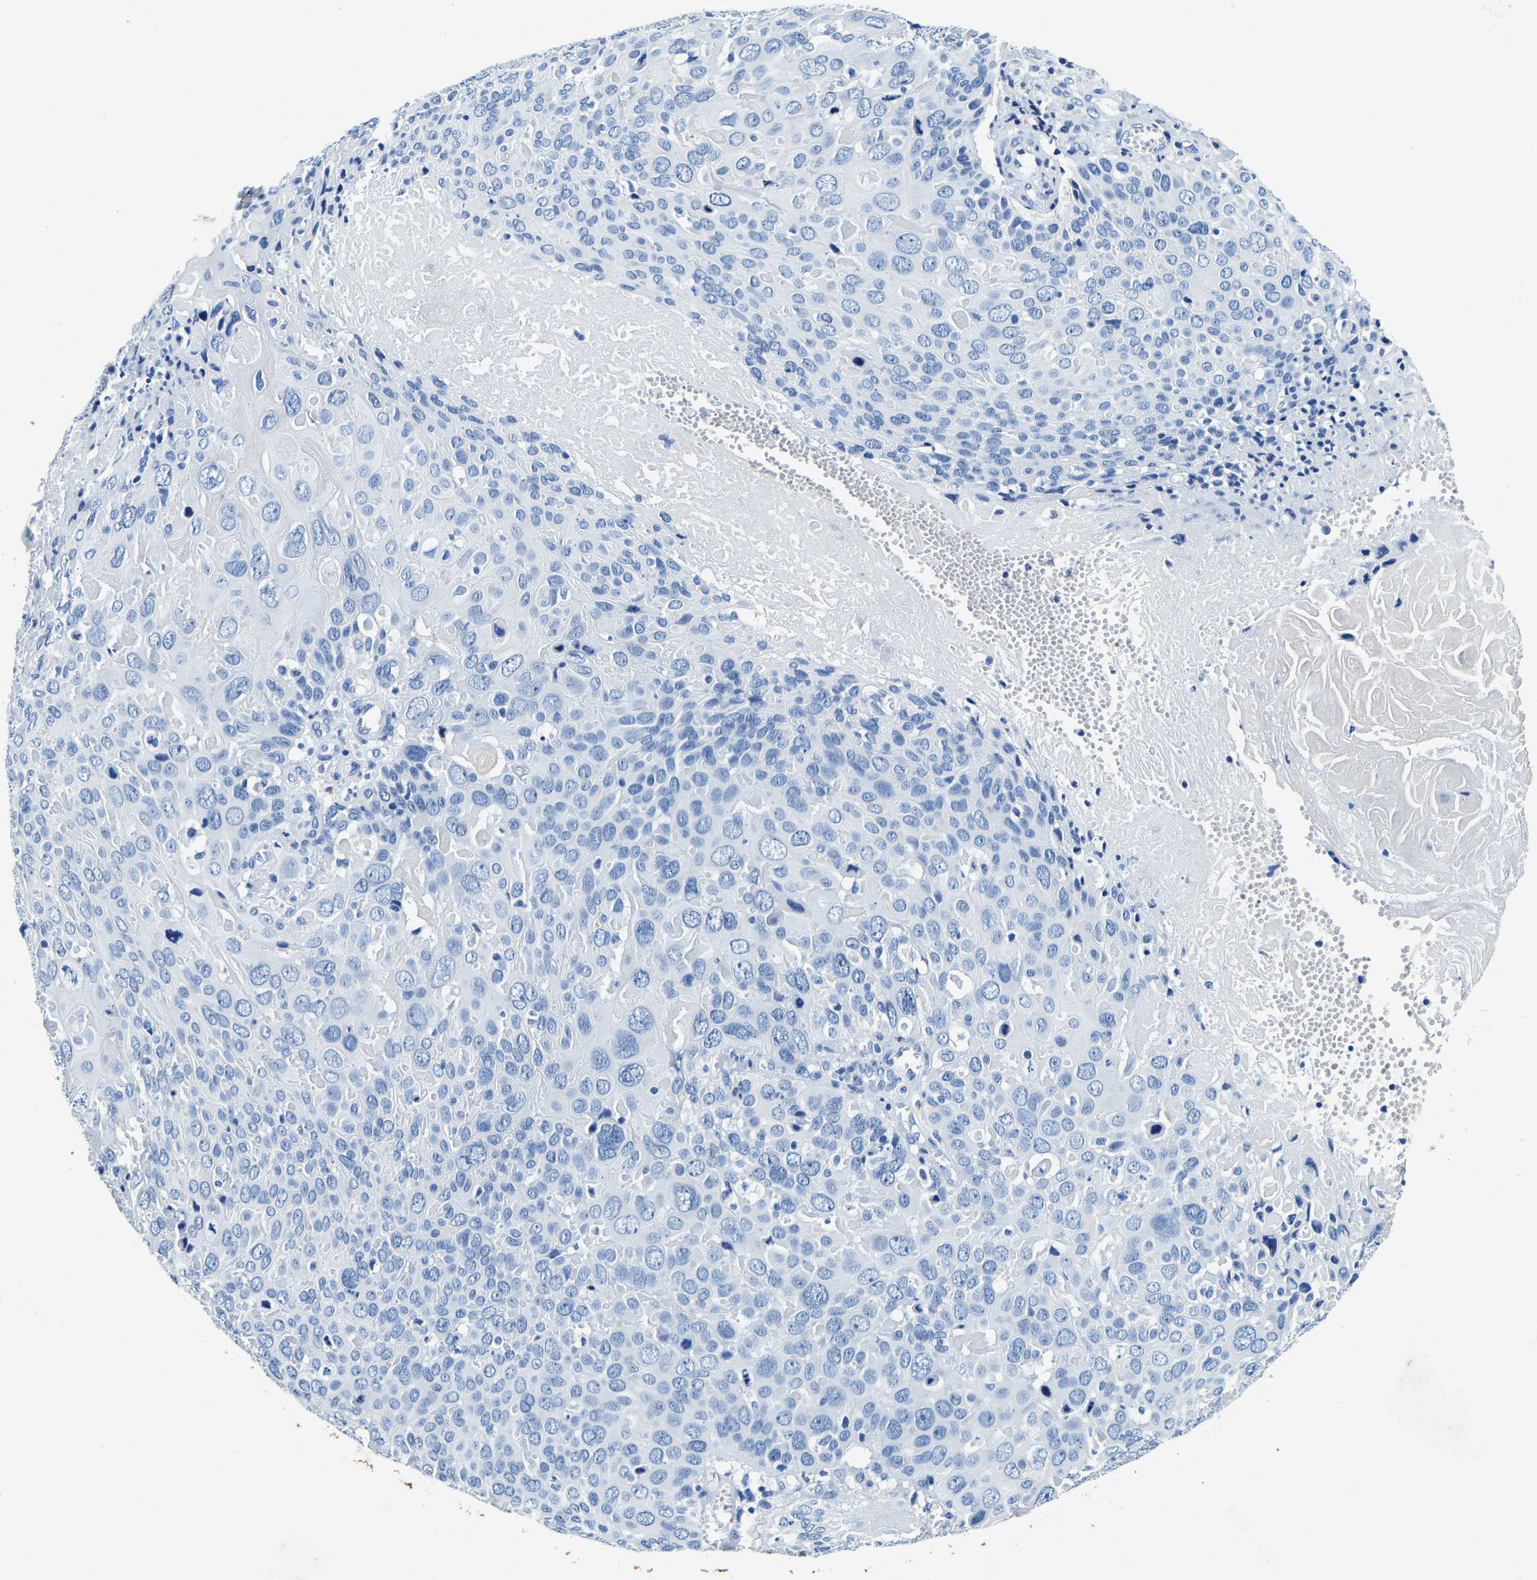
{"staining": {"intensity": "negative", "quantity": "none", "location": "none"}, "tissue": "cervical cancer", "cell_type": "Tumor cells", "image_type": "cancer", "snomed": [{"axis": "morphology", "description": "Squamous cell carcinoma, NOS"}, {"axis": "topography", "description": "Cervix"}], "caption": "A photomicrograph of cervical squamous cell carcinoma stained for a protein displays no brown staining in tumor cells. (Stains: DAB (3,3'-diaminobenzidine) immunohistochemistry (IHC) with hematoxylin counter stain, Microscopy: brightfield microscopy at high magnification).", "gene": "UBN2", "patient": {"sex": "female", "age": 74}}